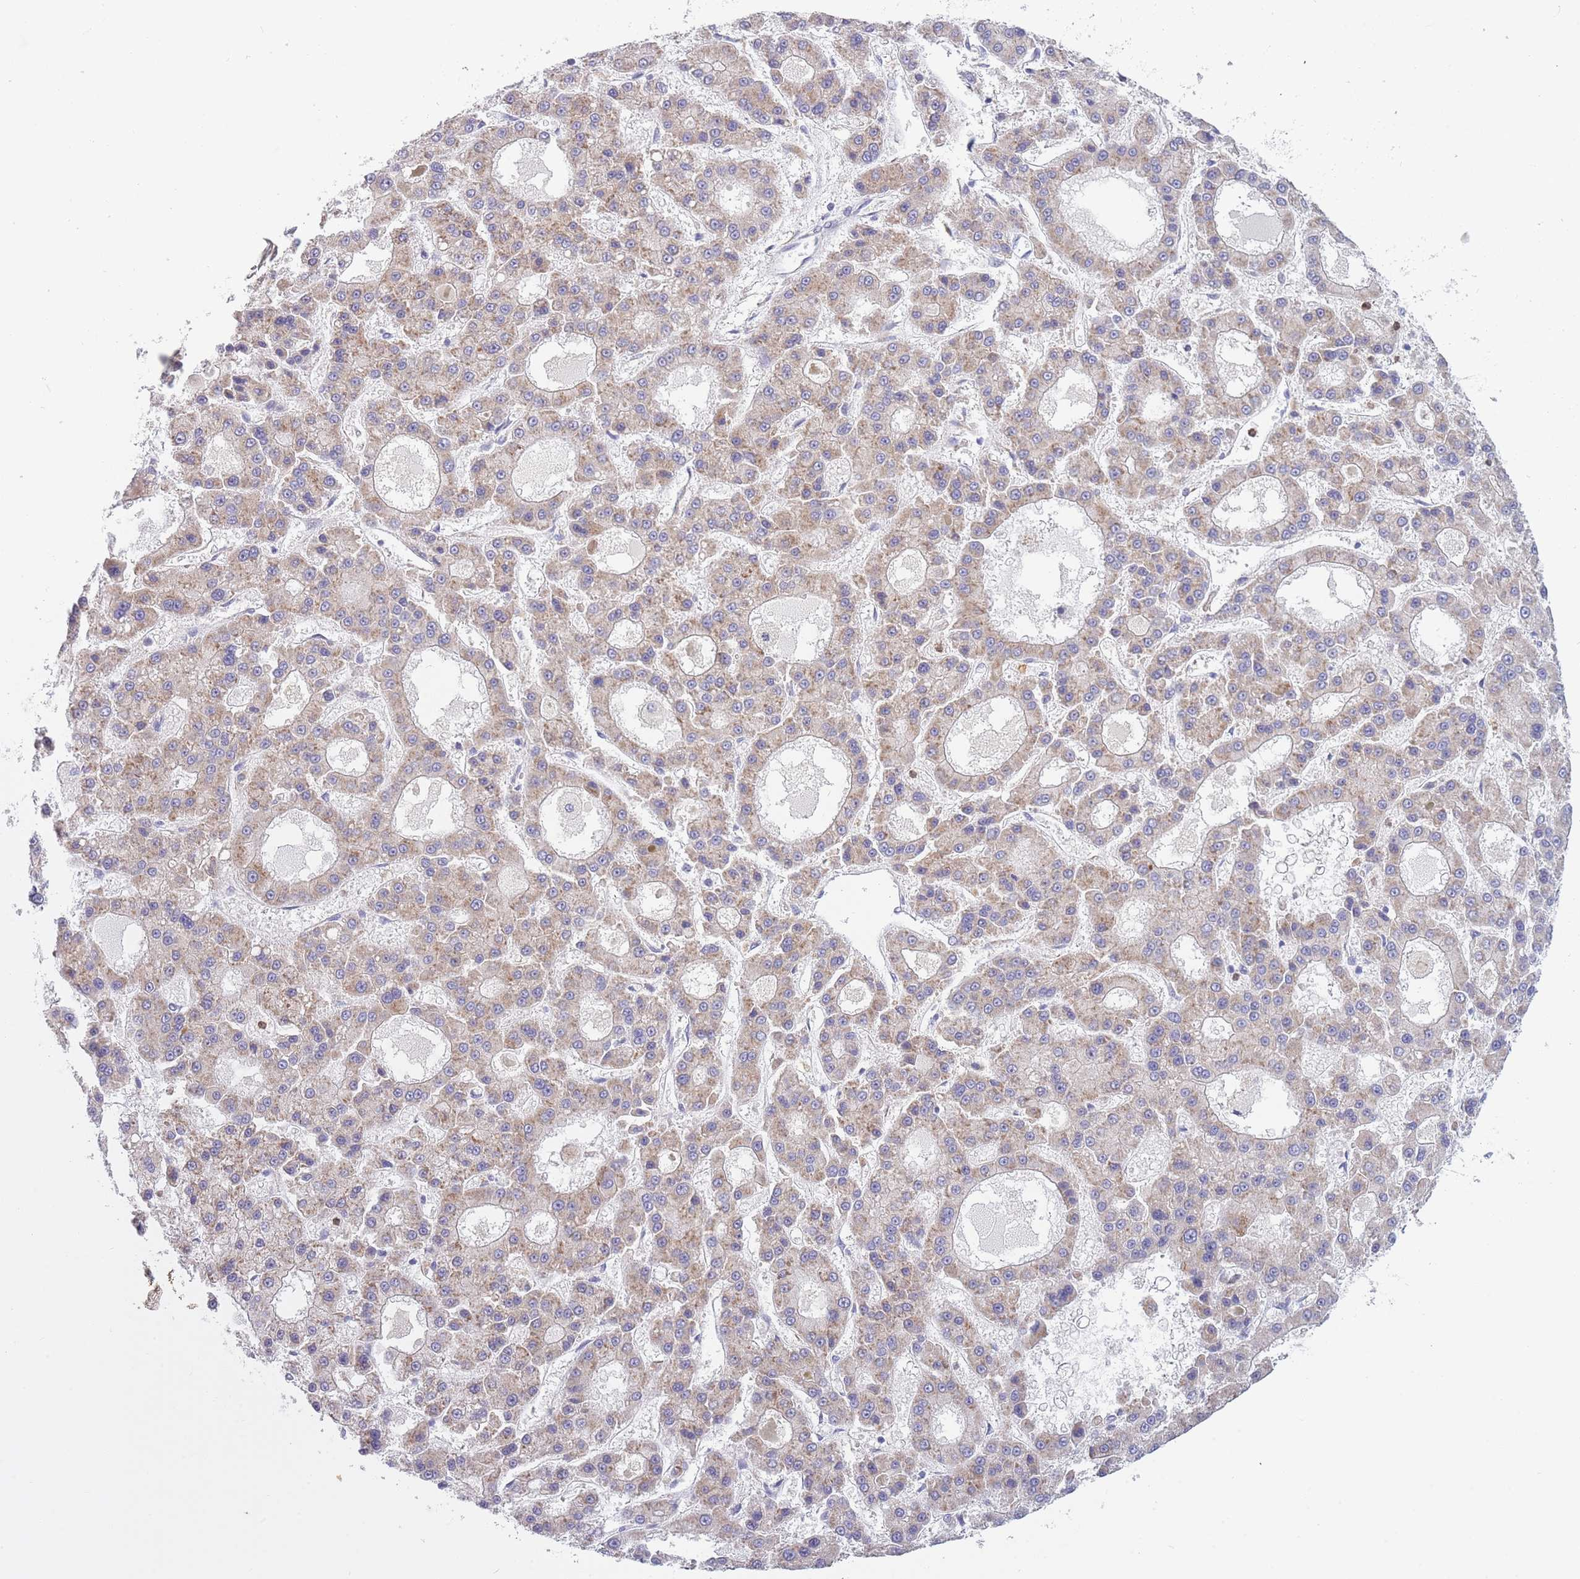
{"staining": {"intensity": "weak", "quantity": "25%-75%", "location": "cytoplasmic/membranous"}, "tissue": "liver cancer", "cell_type": "Tumor cells", "image_type": "cancer", "snomed": [{"axis": "morphology", "description": "Carcinoma, Hepatocellular, NOS"}, {"axis": "topography", "description": "Liver"}], "caption": "Protein staining of liver hepatocellular carcinoma tissue reveals weak cytoplasmic/membranous staining in approximately 25%-75% of tumor cells. The staining was performed using DAB, with brown indicating positive protein expression. Nuclei are stained blue with hematoxylin.", "gene": "NDUFAF6", "patient": {"sex": "male", "age": 70}}